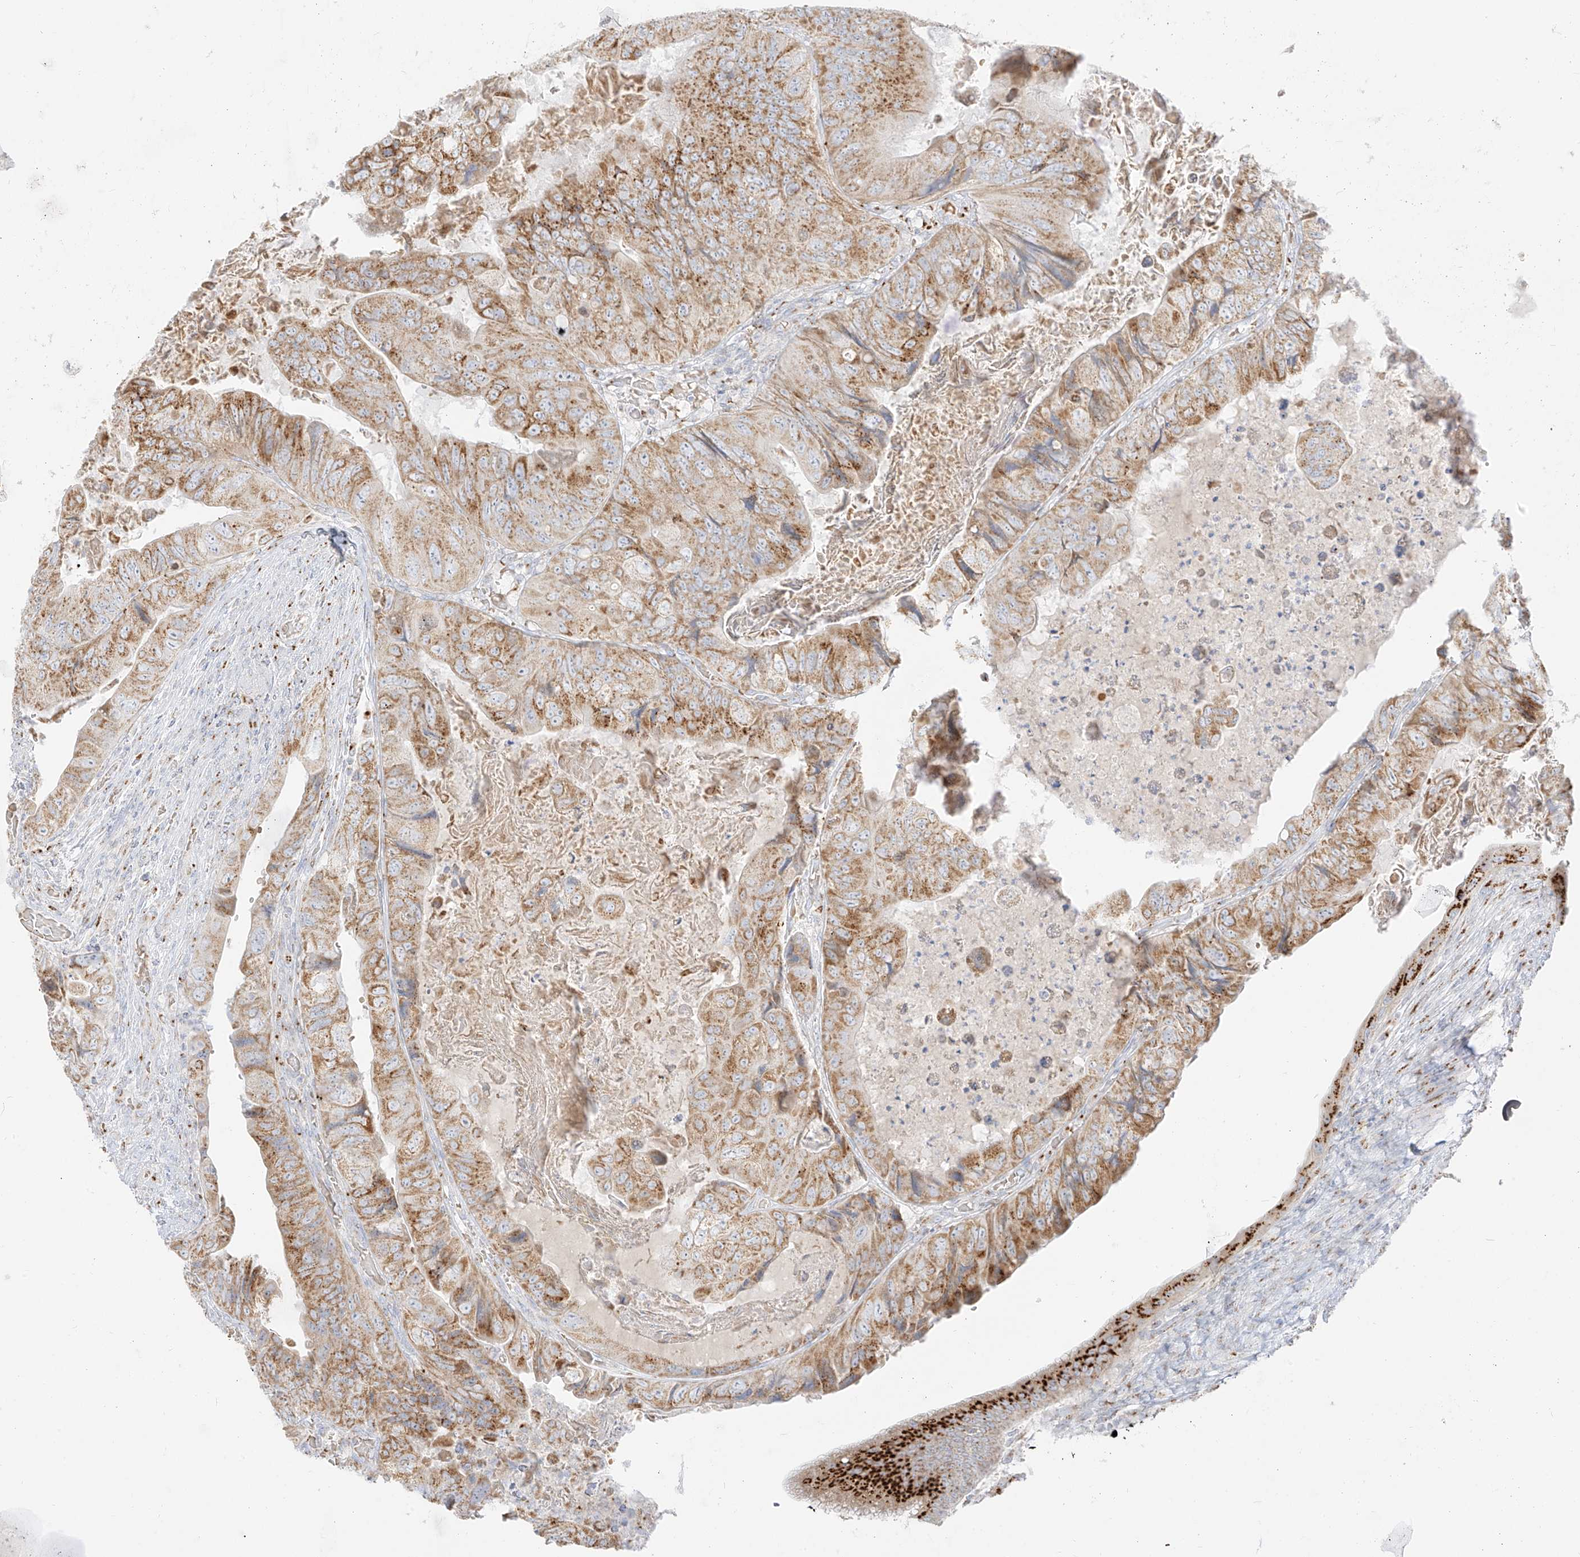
{"staining": {"intensity": "moderate", "quantity": ">75%", "location": "cytoplasmic/membranous"}, "tissue": "colorectal cancer", "cell_type": "Tumor cells", "image_type": "cancer", "snomed": [{"axis": "morphology", "description": "Adenocarcinoma, NOS"}, {"axis": "topography", "description": "Rectum"}], "caption": "Immunohistochemical staining of human adenocarcinoma (colorectal) displays medium levels of moderate cytoplasmic/membranous protein staining in about >75% of tumor cells.", "gene": "TMEM87B", "patient": {"sex": "male", "age": 63}}